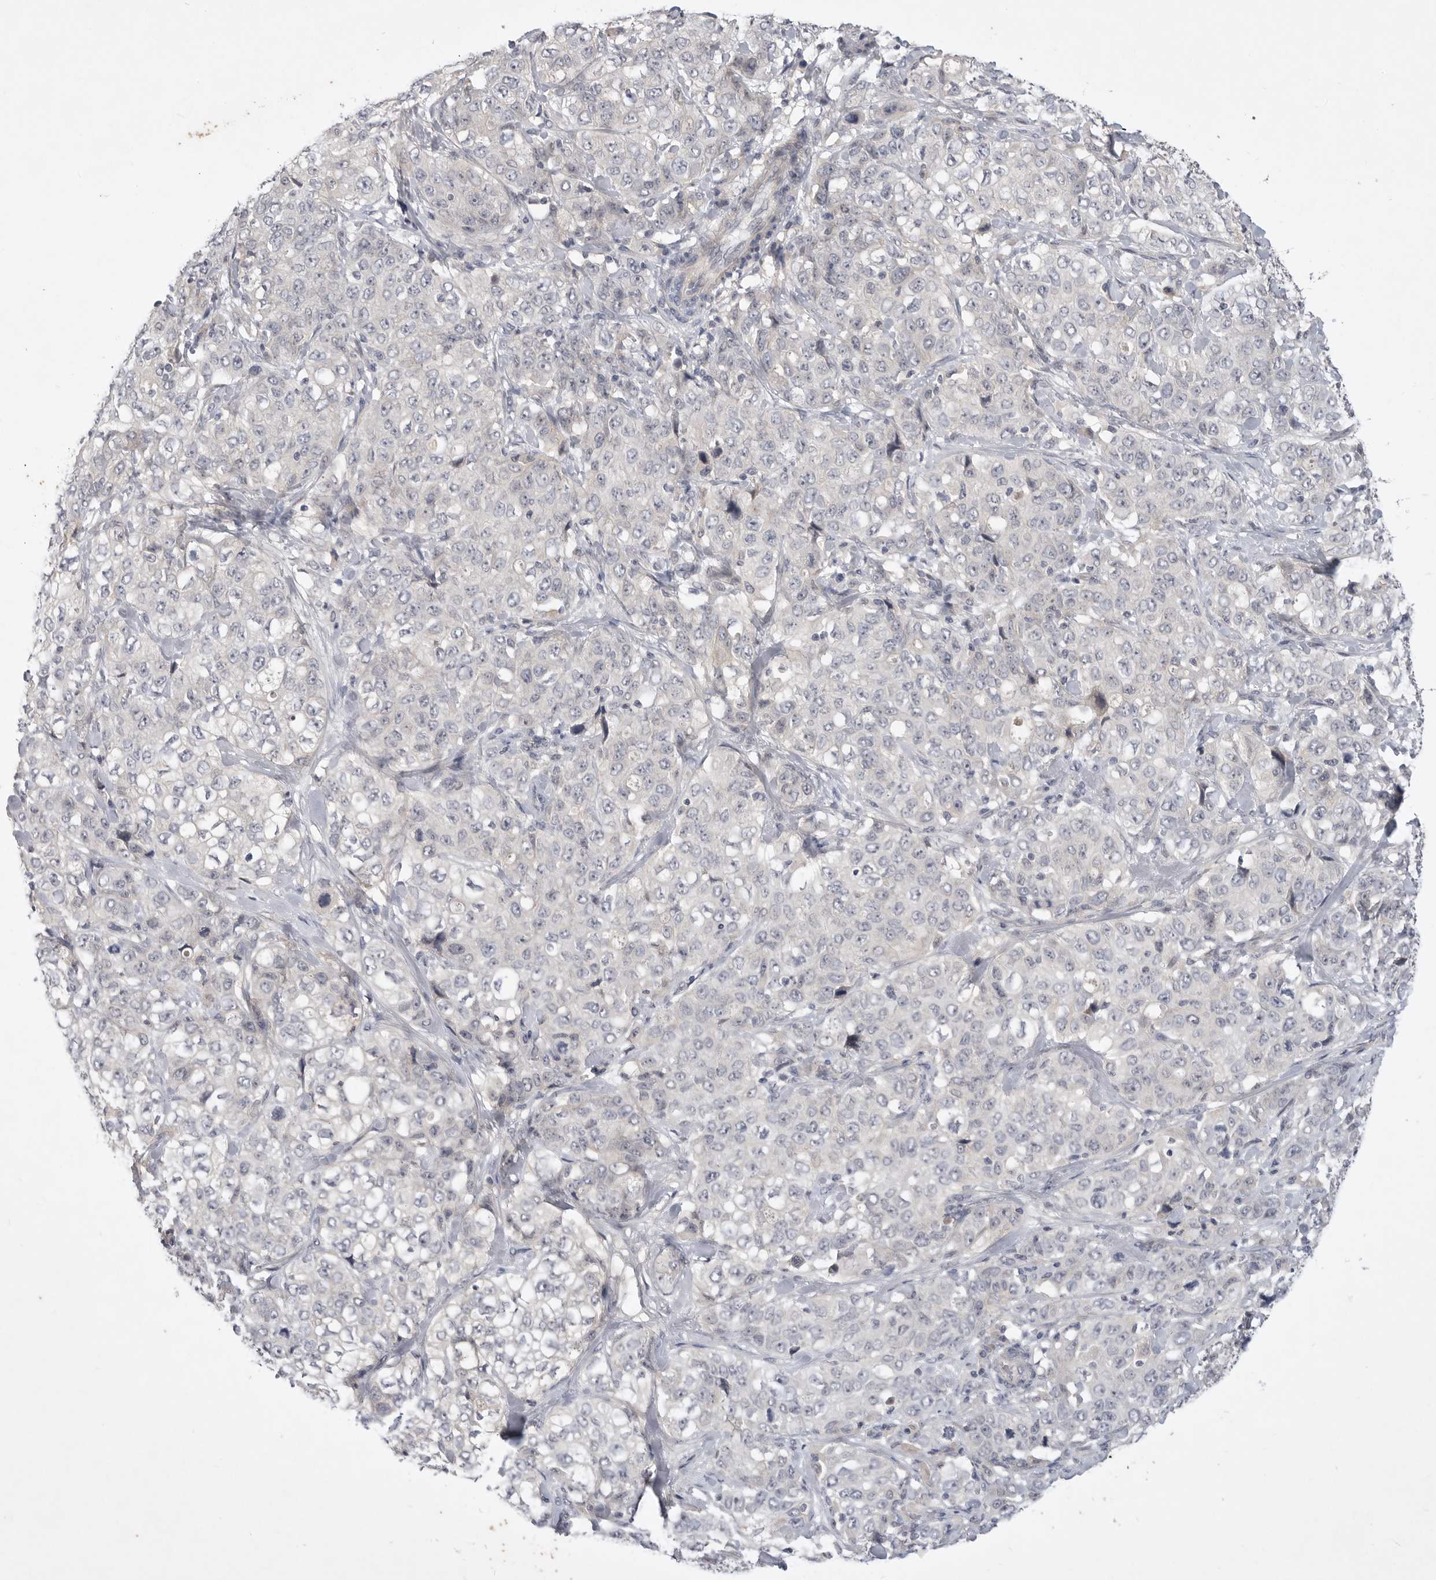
{"staining": {"intensity": "negative", "quantity": "none", "location": "none"}, "tissue": "stomach cancer", "cell_type": "Tumor cells", "image_type": "cancer", "snomed": [{"axis": "morphology", "description": "Adenocarcinoma, NOS"}, {"axis": "topography", "description": "Stomach"}], "caption": "IHC of human stomach adenocarcinoma exhibits no expression in tumor cells.", "gene": "ITGAD", "patient": {"sex": "male", "age": 48}}